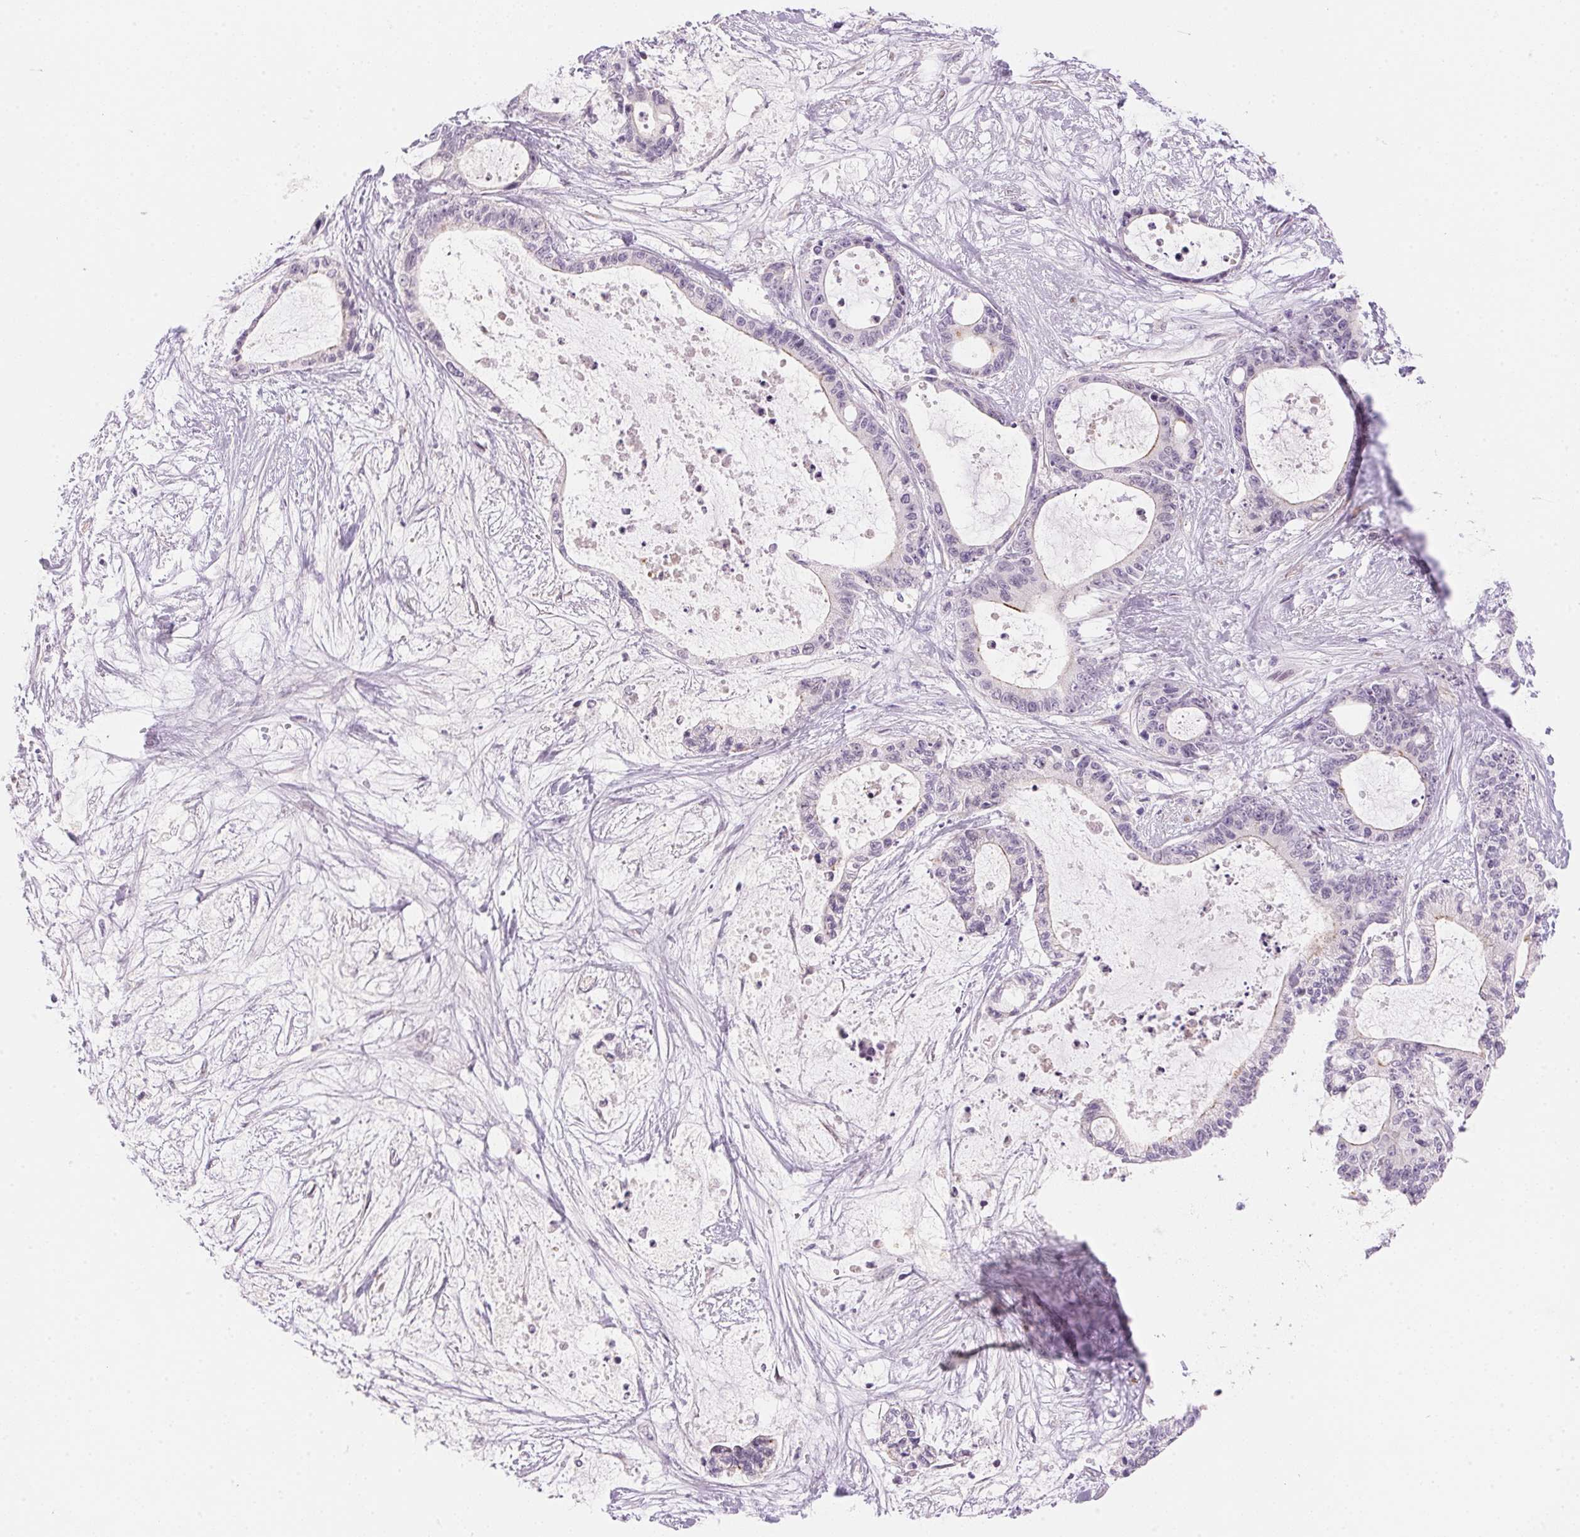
{"staining": {"intensity": "negative", "quantity": "none", "location": "none"}, "tissue": "liver cancer", "cell_type": "Tumor cells", "image_type": "cancer", "snomed": [{"axis": "morphology", "description": "Normal tissue, NOS"}, {"axis": "morphology", "description": "Cholangiocarcinoma"}, {"axis": "topography", "description": "Liver"}, {"axis": "topography", "description": "Peripheral nerve tissue"}], "caption": "This is an immunohistochemistry (IHC) micrograph of human liver cancer (cholangiocarcinoma). There is no staining in tumor cells.", "gene": "TEKT1", "patient": {"sex": "female", "age": 73}}